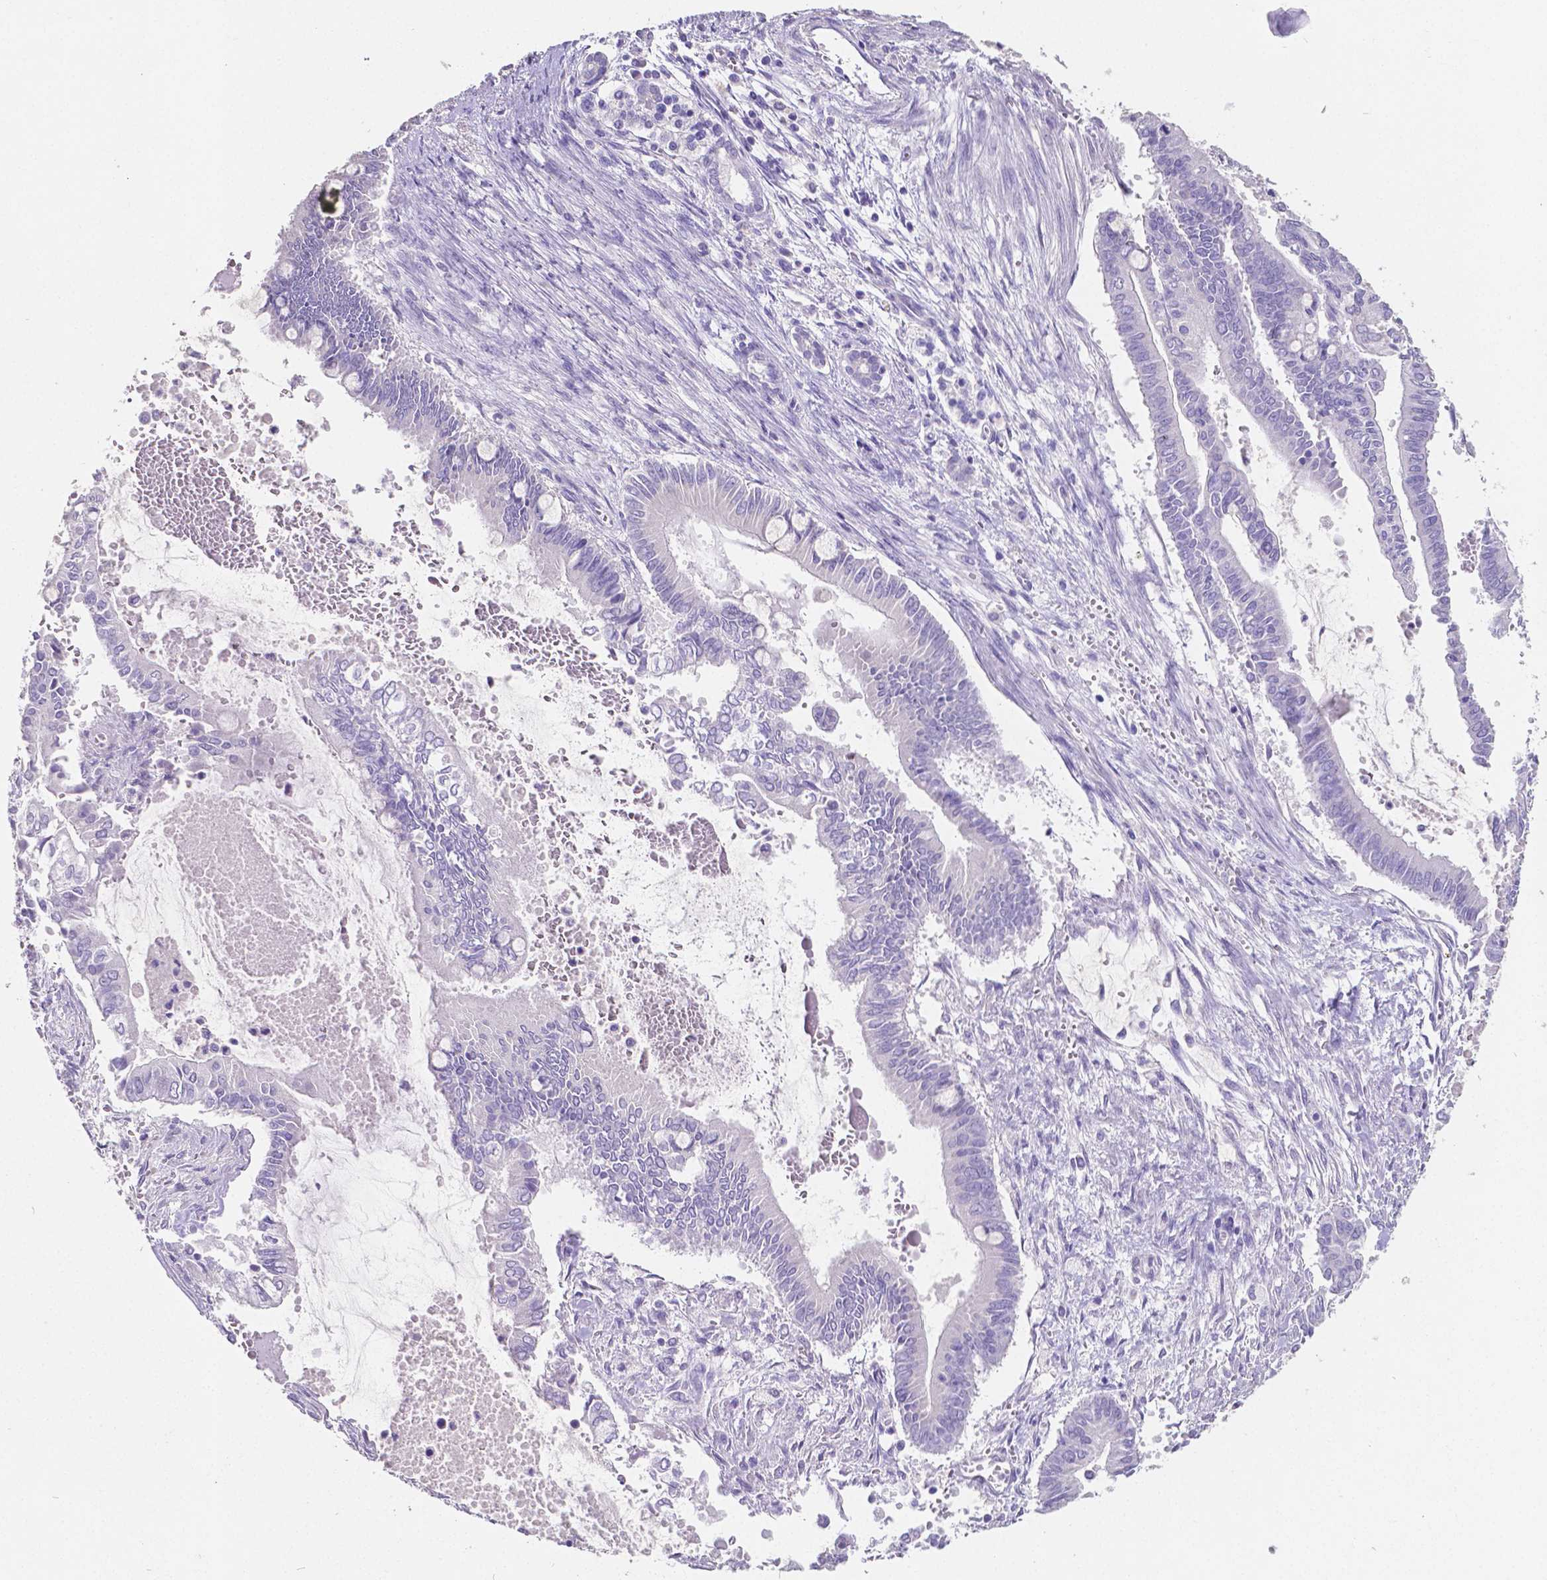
{"staining": {"intensity": "negative", "quantity": "none", "location": "none"}, "tissue": "pancreatic cancer", "cell_type": "Tumor cells", "image_type": "cancer", "snomed": [{"axis": "morphology", "description": "Adenocarcinoma, NOS"}, {"axis": "topography", "description": "Pancreas"}], "caption": "Protein analysis of pancreatic cancer displays no significant expression in tumor cells. (DAB (3,3'-diaminobenzidine) IHC with hematoxylin counter stain).", "gene": "SATB2", "patient": {"sex": "male", "age": 68}}